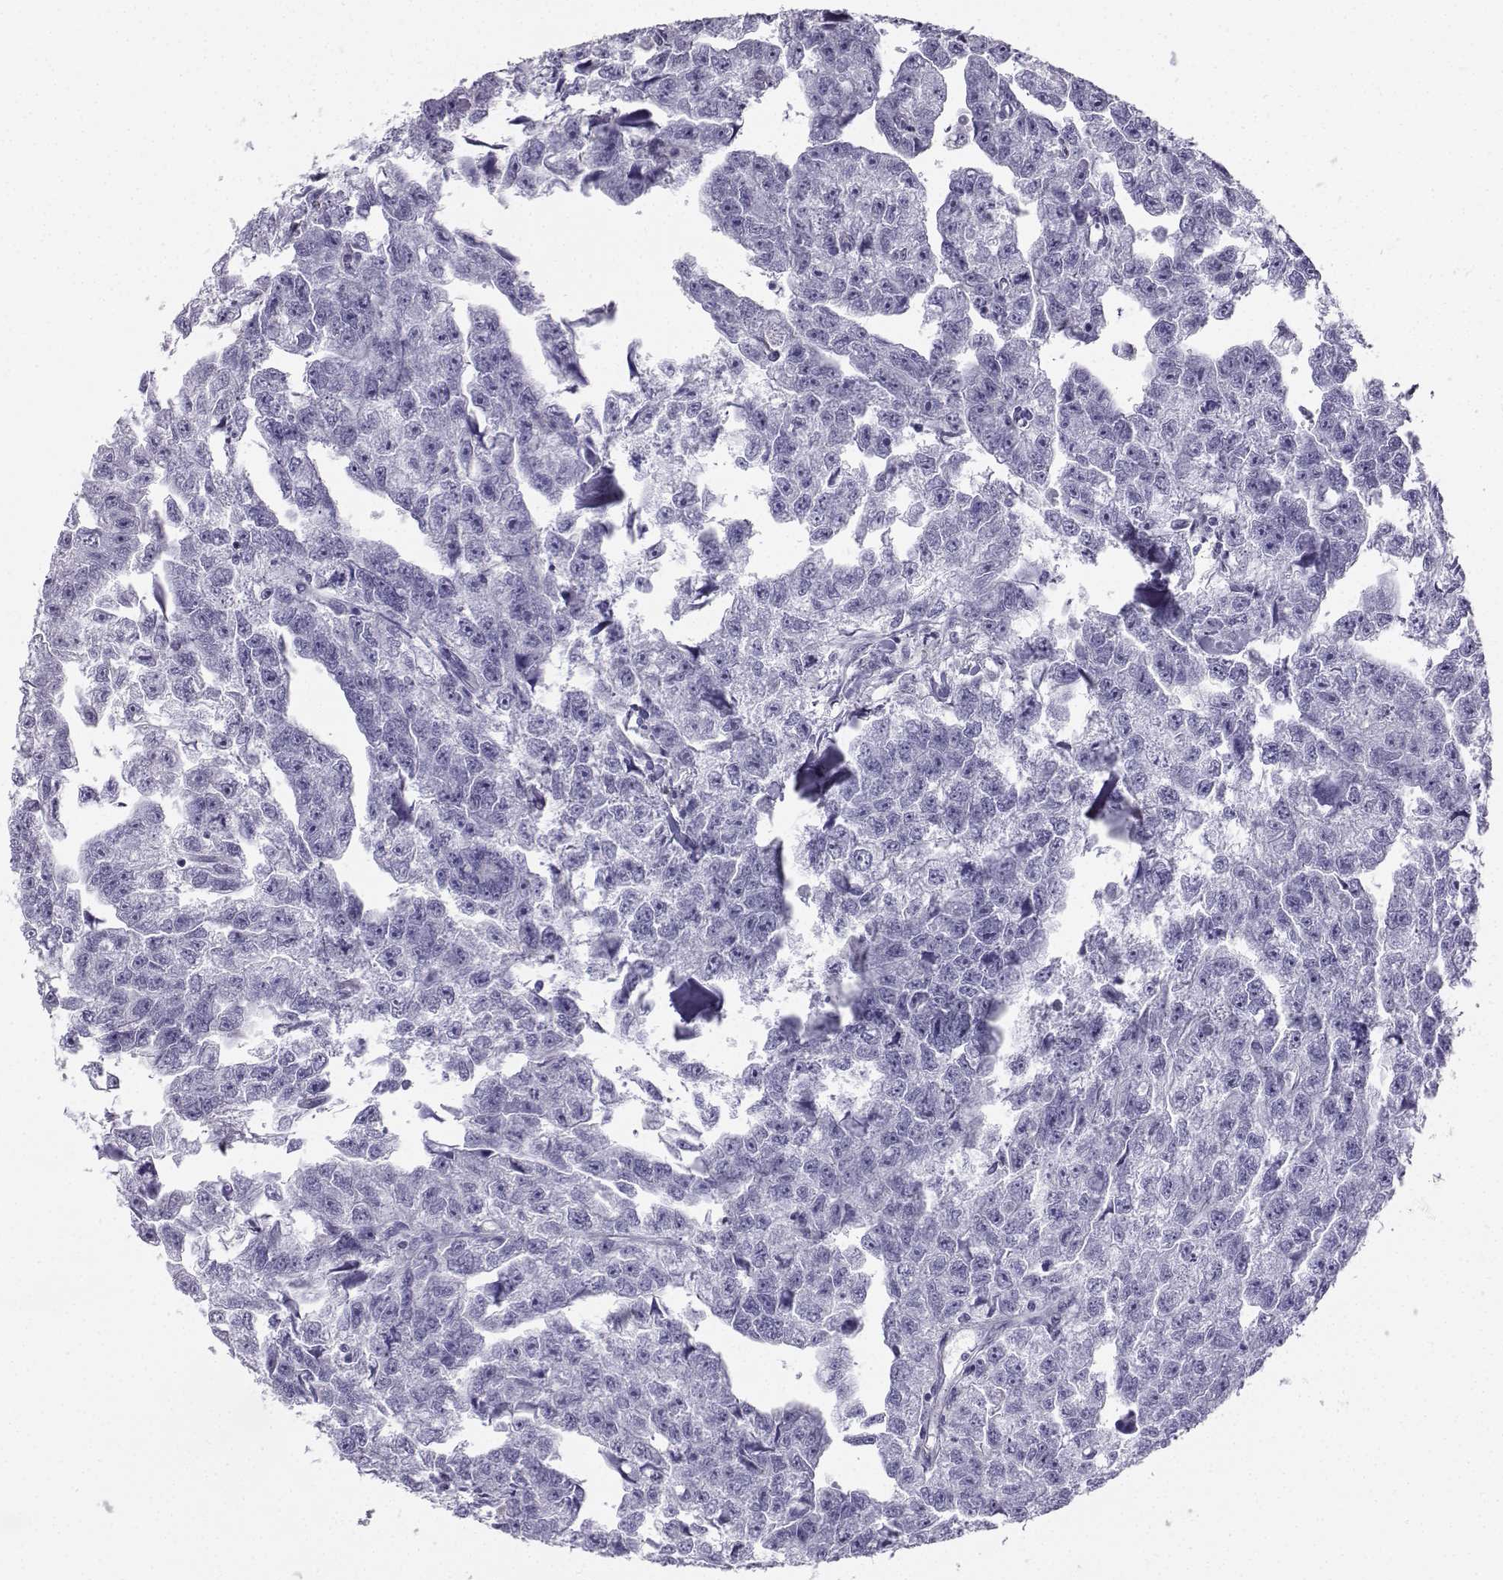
{"staining": {"intensity": "negative", "quantity": "none", "location": "none"}, "tissue": "testis cancer", "cell_type": "Tumor cells", "image_type": "cancer", "snomed": [{"axis": "morphology", "description": "Carcinoma, Embryonal, NOS"}, {"axis": "morphology", "description": "Teratoma, malignant, NOS"}, {"axis": "topography", "description": "Testis"}], "caption": "An IHC micrograph of malignant teratoma (testis) is shown. There is no staining in tumor cells of malignant teratoma (testis). (DAB (3,3'-diaminobenzidine) IHC with hematoxylin counter stain).", "gene": "DCLK3", "patient": {"sex": "male", "age": 44}}